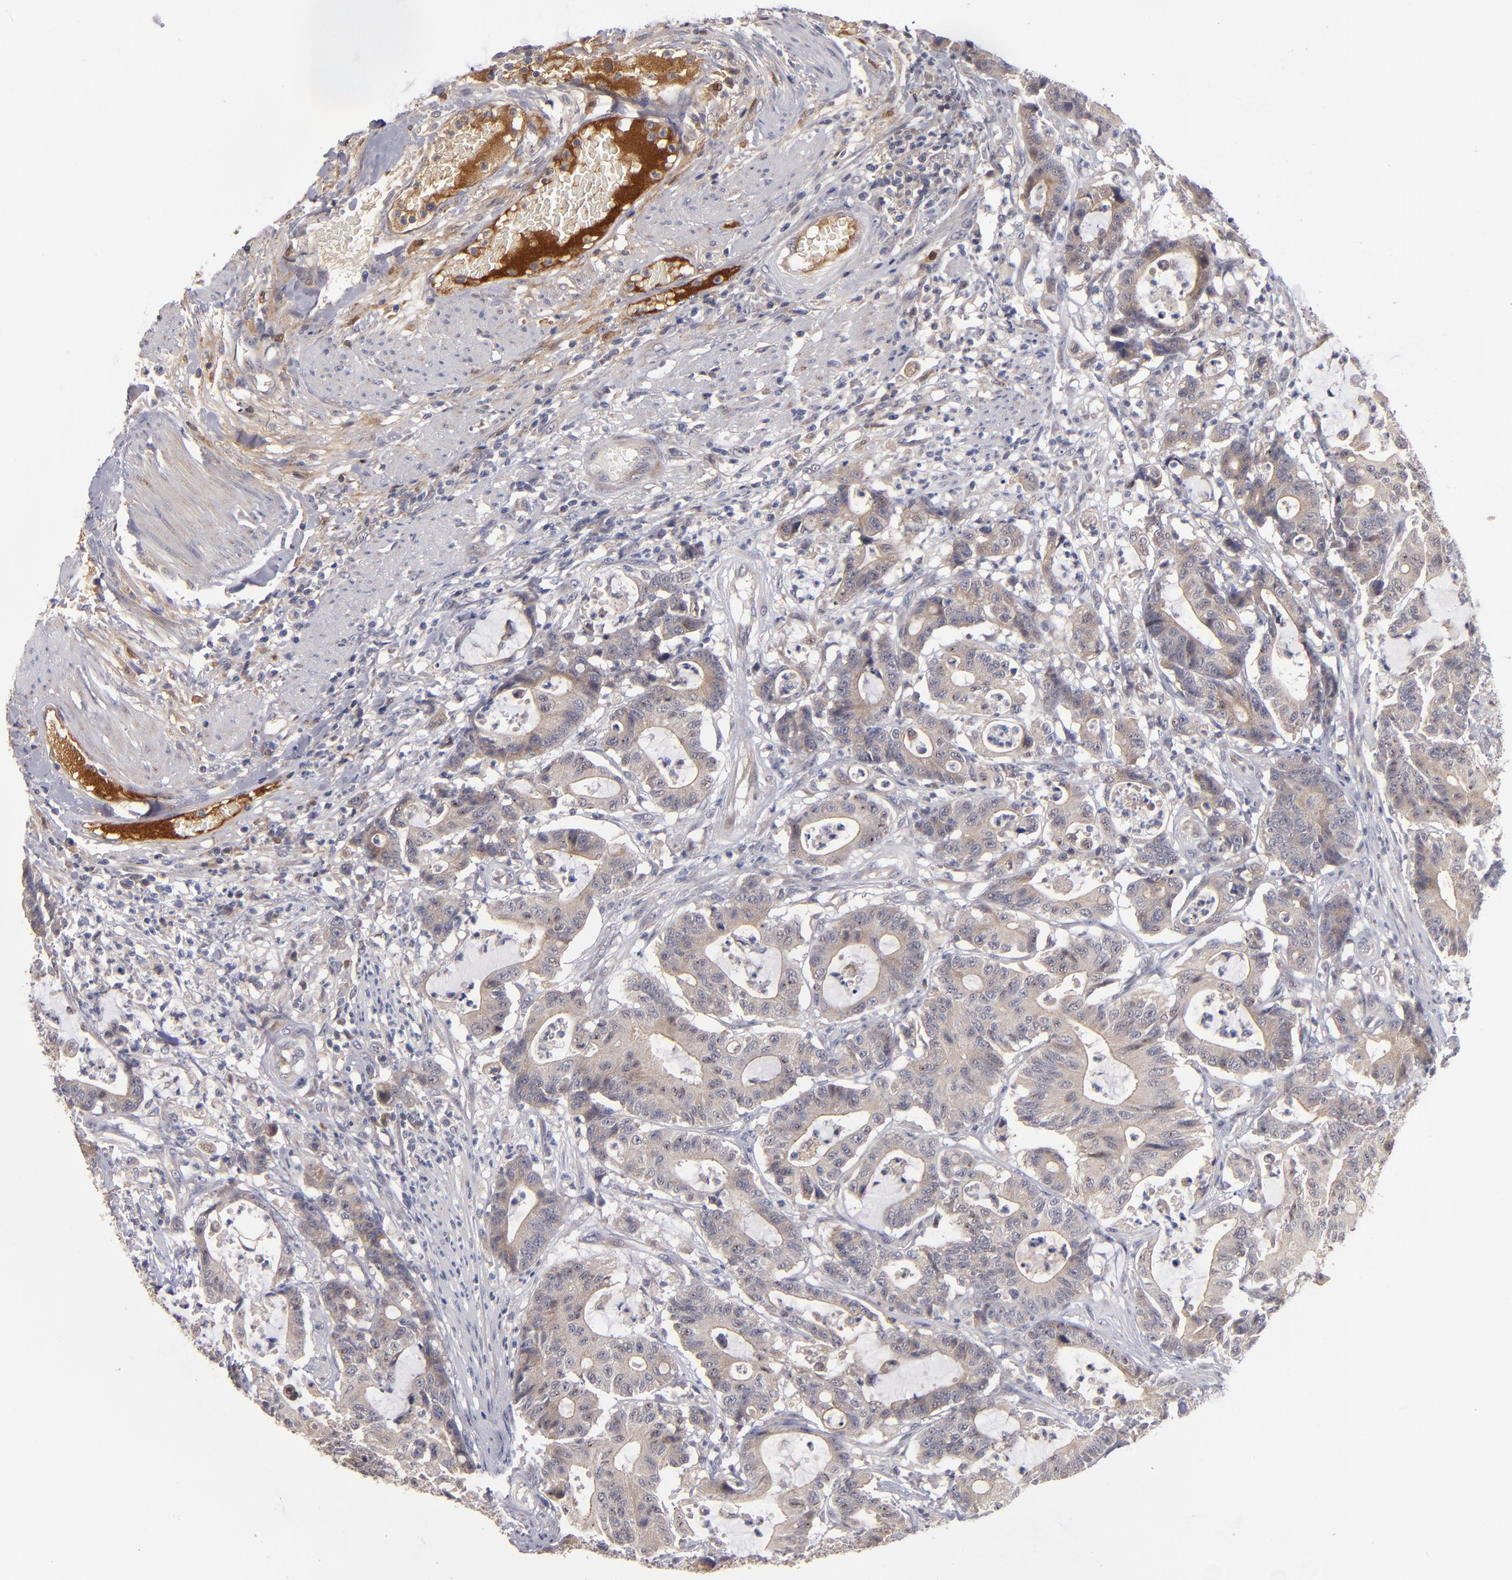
{"staining": {"intensity": "moderate", "quantity": ">75%", "location": "cytoplasmic/membranous"}, "tissue": "colorectal cancer", "cell_type": "Tumor cells", "image_type": "cancer", "snomed": [{"axis": "morphology", "description": "Adenocarcinoma, NOS"}, {"axis": "topography", "description": "Colon"}], "caption": "Protein expression analysis of human colorectal cancer reveals moderate cytoplasmic/membranous positivity in approximately >75% of tumor cells. (DAB (3,3'-diaminobenzidine) IHC with brightfield microscopy, high magnification).", "gene": "EXD2", "patient": {"sex": "female", "age": 84}}